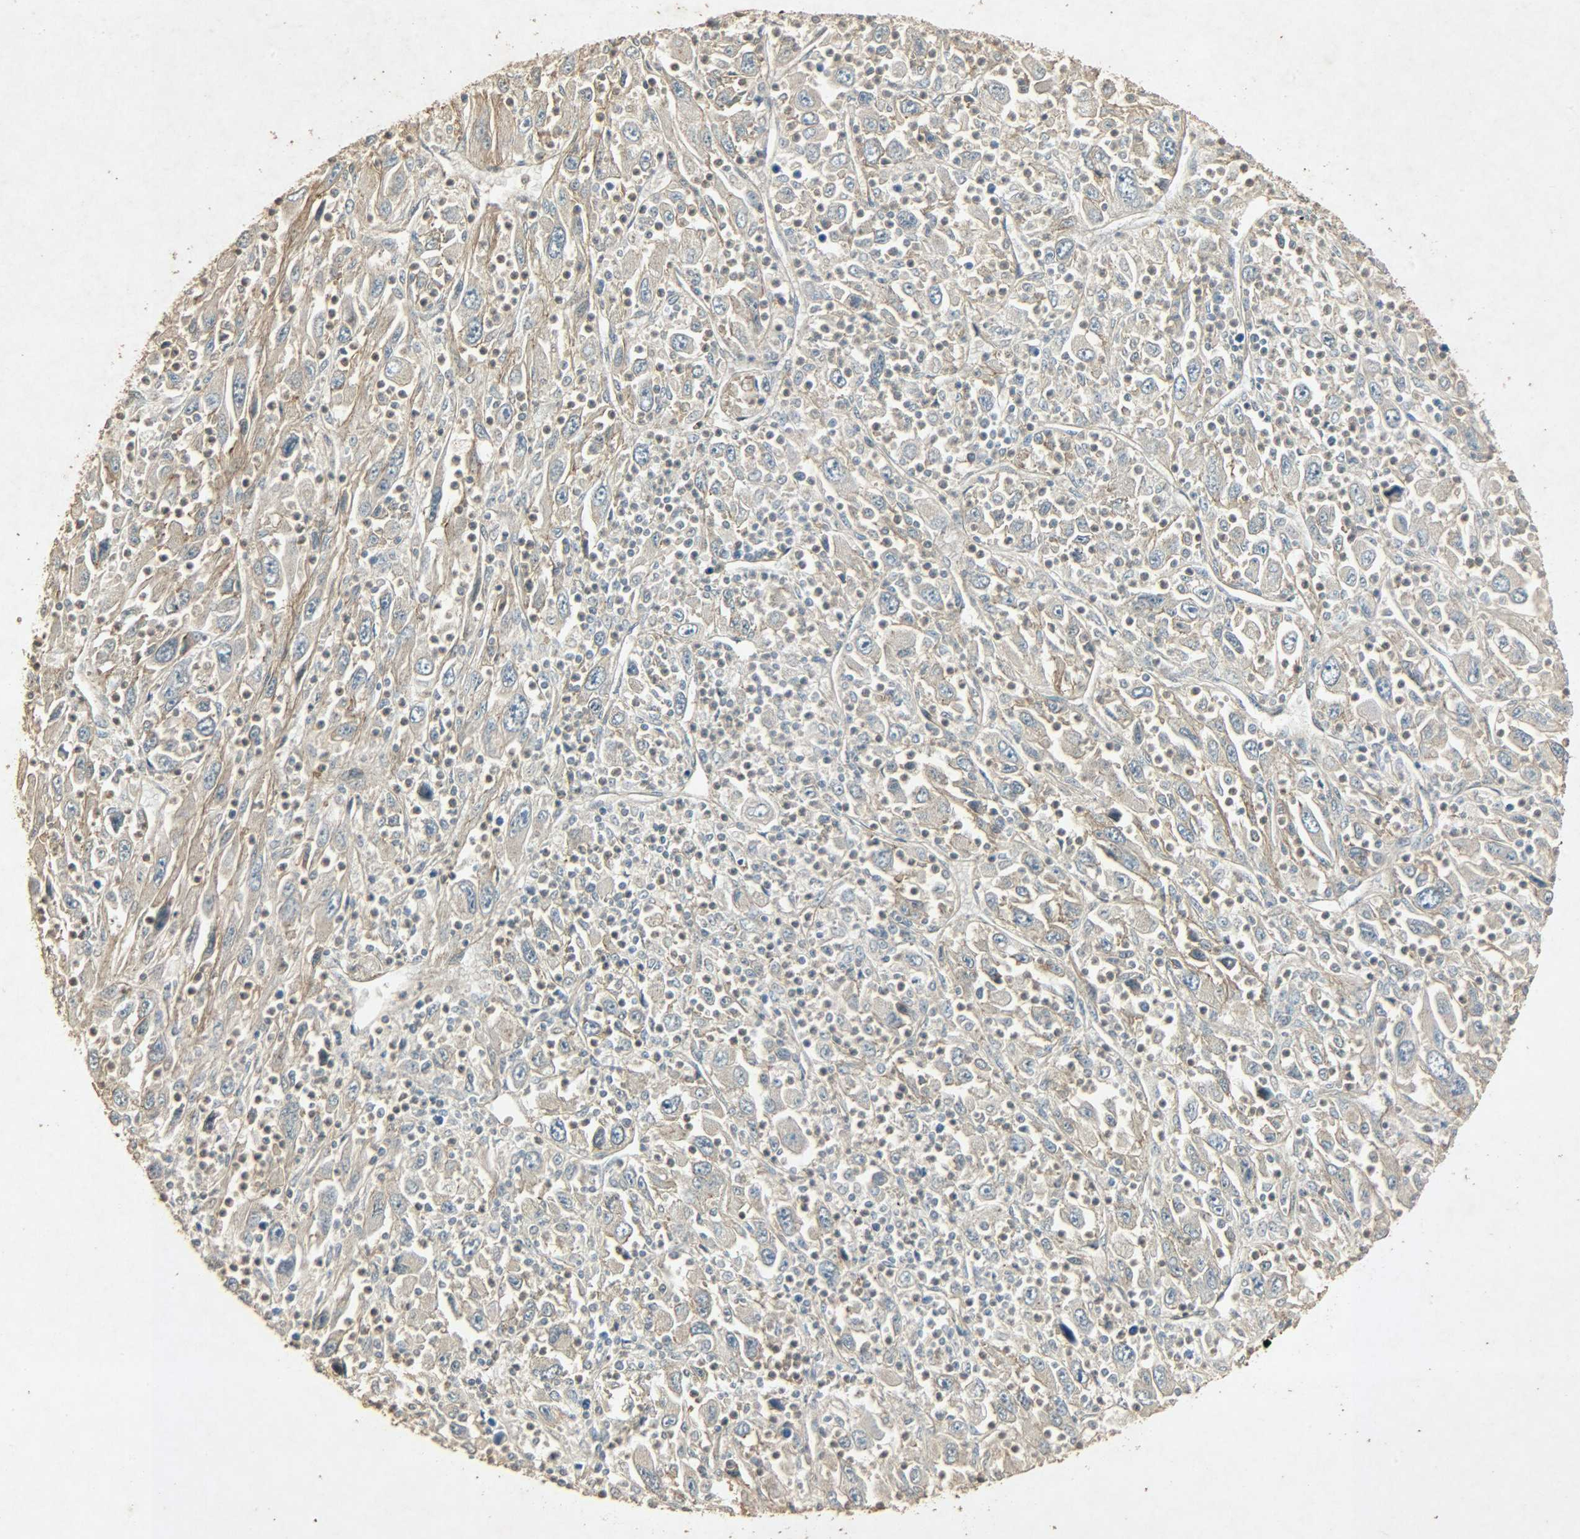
{"staining": {"intensity": "weak", "quantity": ">75%", "location": "cytoplasmic/membranous"}, "tissue": "melanoma", "cell_type": "Tumor cells", "image_type": "cancer", "snomed": [{"axis": "morphology", "description": "Malignant melanoma, Metastatic site"}, {"axis": "topography", "description": "Skin"}], "caption": "High-power microscopy captured an immunohistochemistry (IHC) histopathology image of malignant melanoma (metastatic site), revealing weak cytoplasmic/membranous expression in approximately >75% of tumor cells.", "gene": "ATP2B1", "patient": {"sex": "female", "age": 56}}